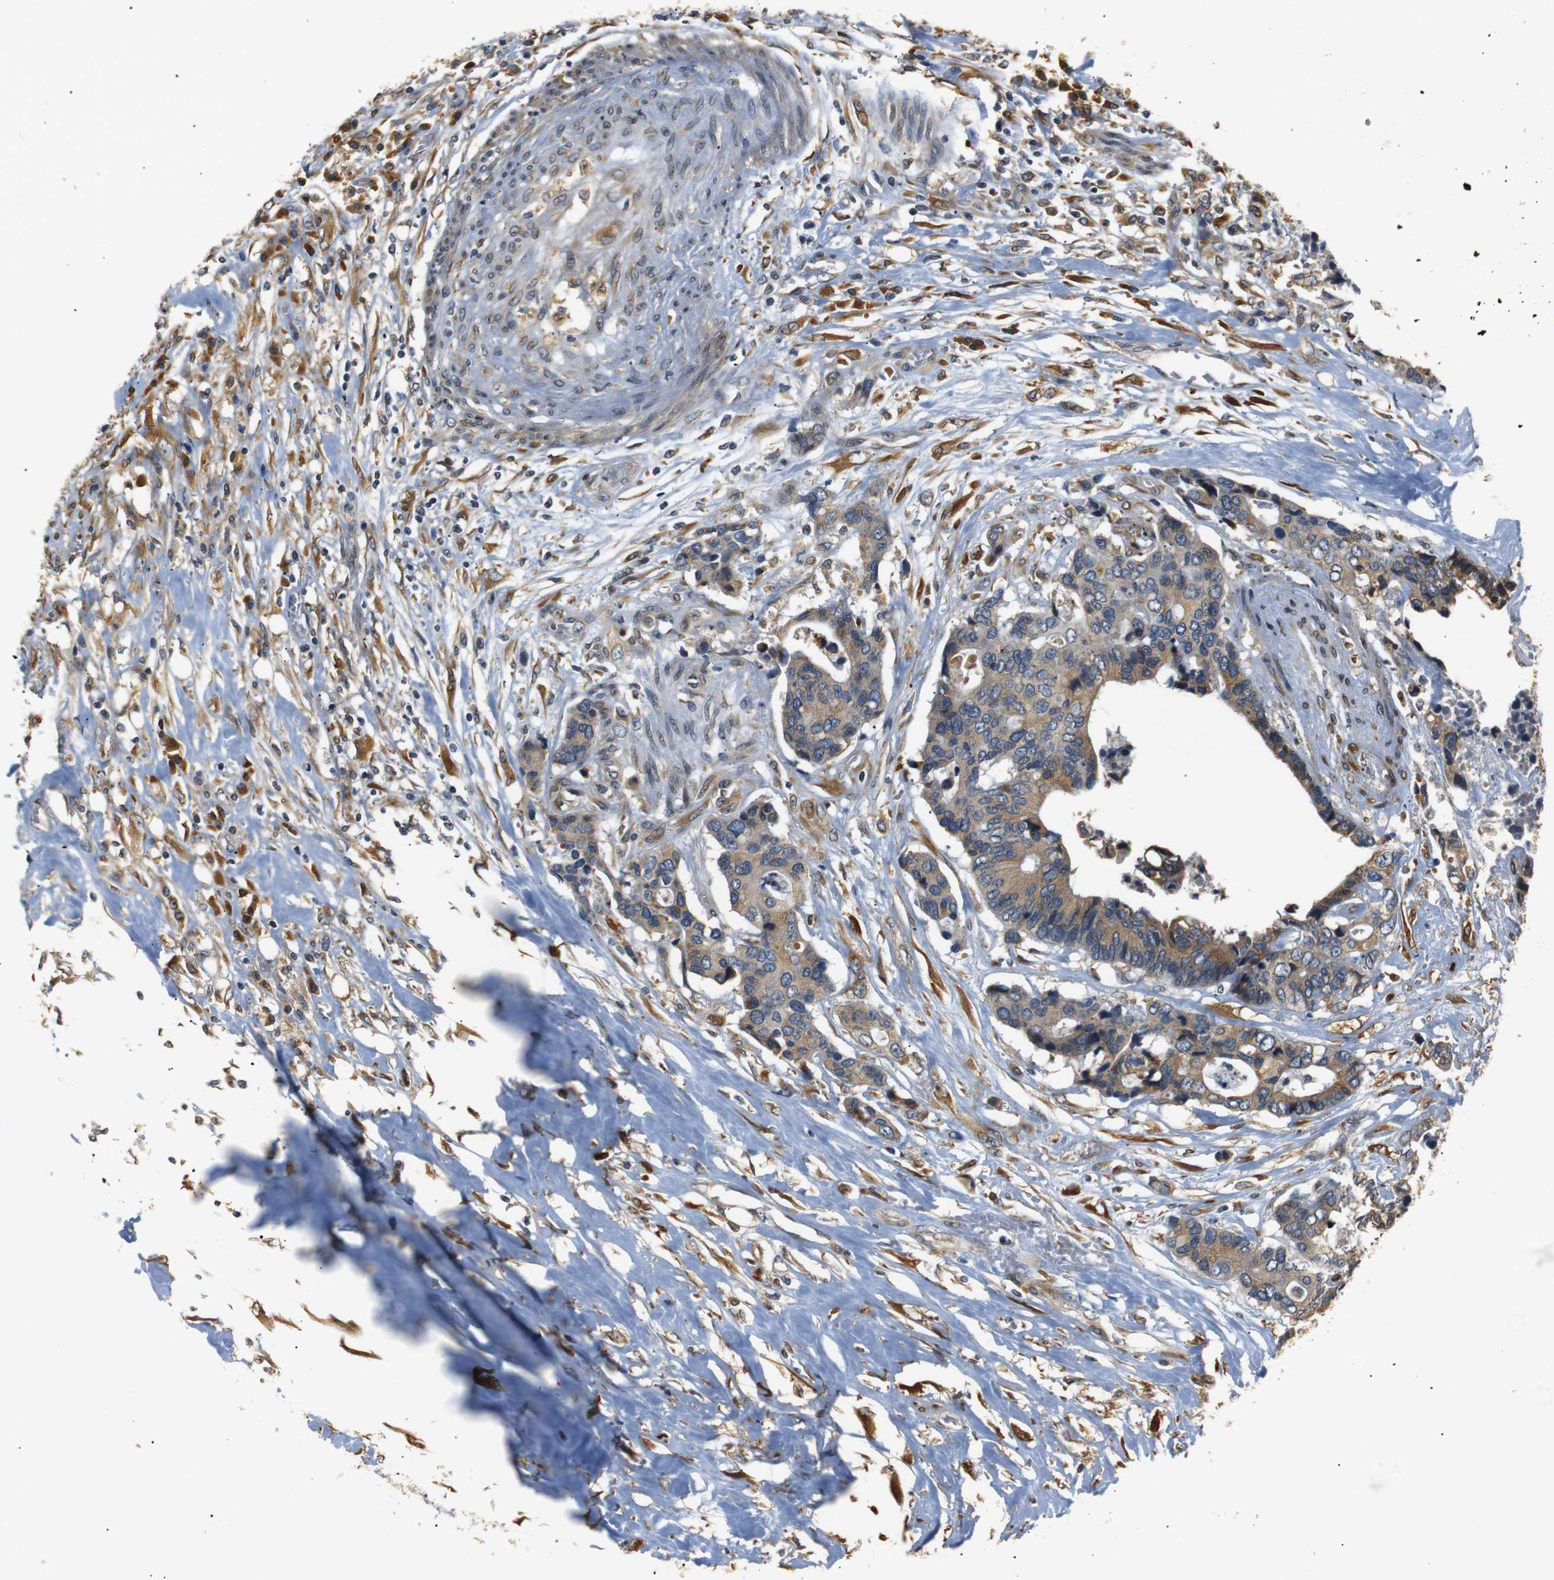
{"staining": {"intensity": "moderate", "quantity": ">75%", "location": "cytoplasmic/membranous"}, "tissue": "colorectal cancer", "cell_type": "Tumor cells", "image_type": "cancer", "snomed": [{"axis": "morphology", "description": "Adenocarcinoma, NOS"}, {"axis": "topography", "description": "Rectum"}], "caption": "There is medium levels of moderate cytoplasmic/membranous expression in tumor cells of colorectal cancer, as demonstrated by immunohistochemical staining (brown color).", "gene": "TMED2", "patient": {"sex": "male", "age": 55}}